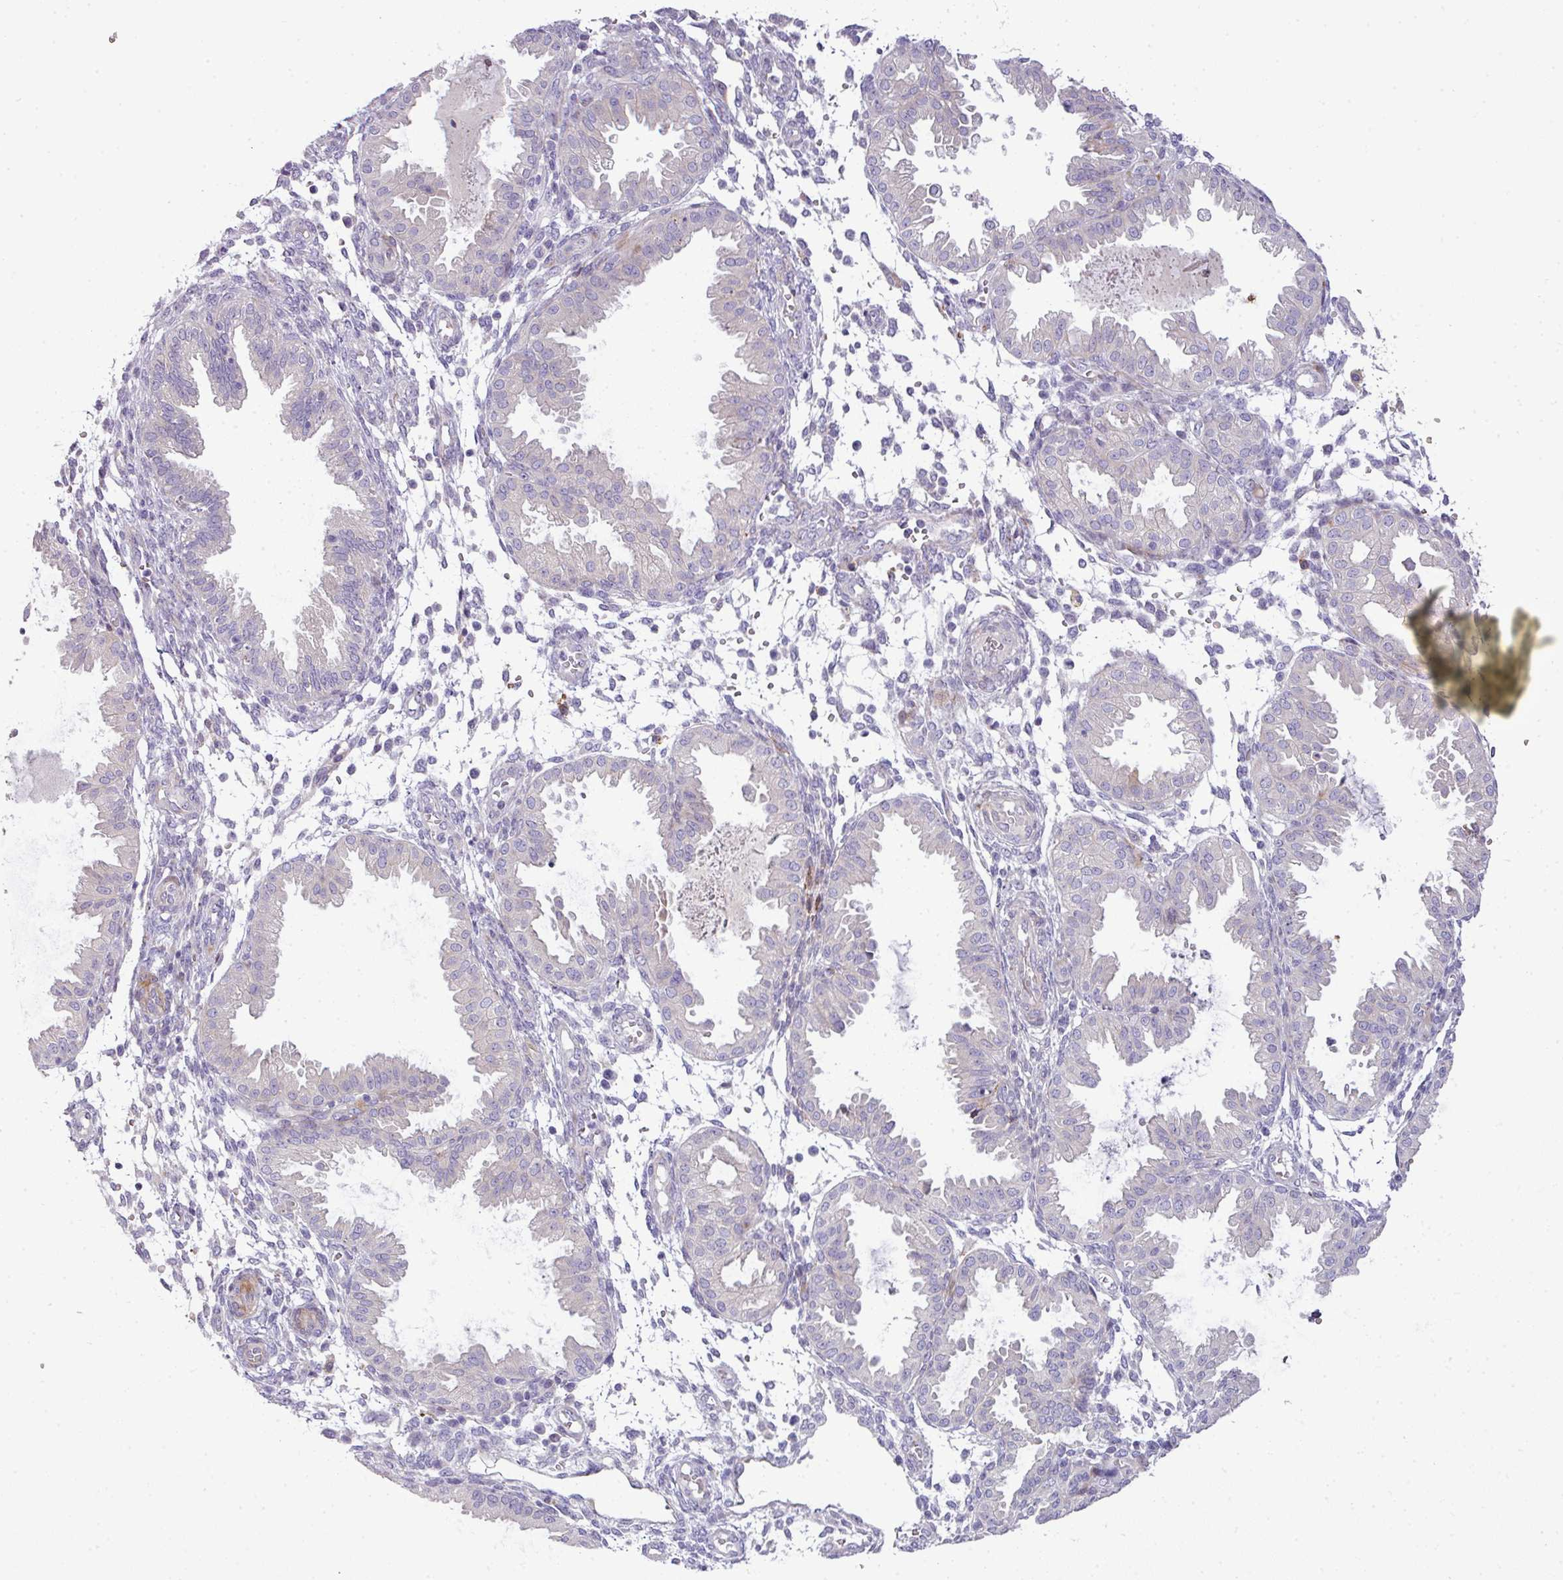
{"staining": {"intensity": "negative", "quantity": "none", "location": "none"}, "tissue": "endometrium", "cell_type": "Cells in endometrial stroma", "image_type": "normal", "snomed": [{"axis": "morphology", "description": "Normal tissue, NOS"}, {"axis": "topography", "description": "Endometrium"}], "caption": "Normal endometrium was stained to show a protein in brown. There is no significant positivity in cells in endometrial stroma. (DAB immunohistochemistry (IHC) visualized using brightfield microscopy, high magnification).", "gene": "ATP6V1F", "patient": {"sex": "female", "age": 33}}